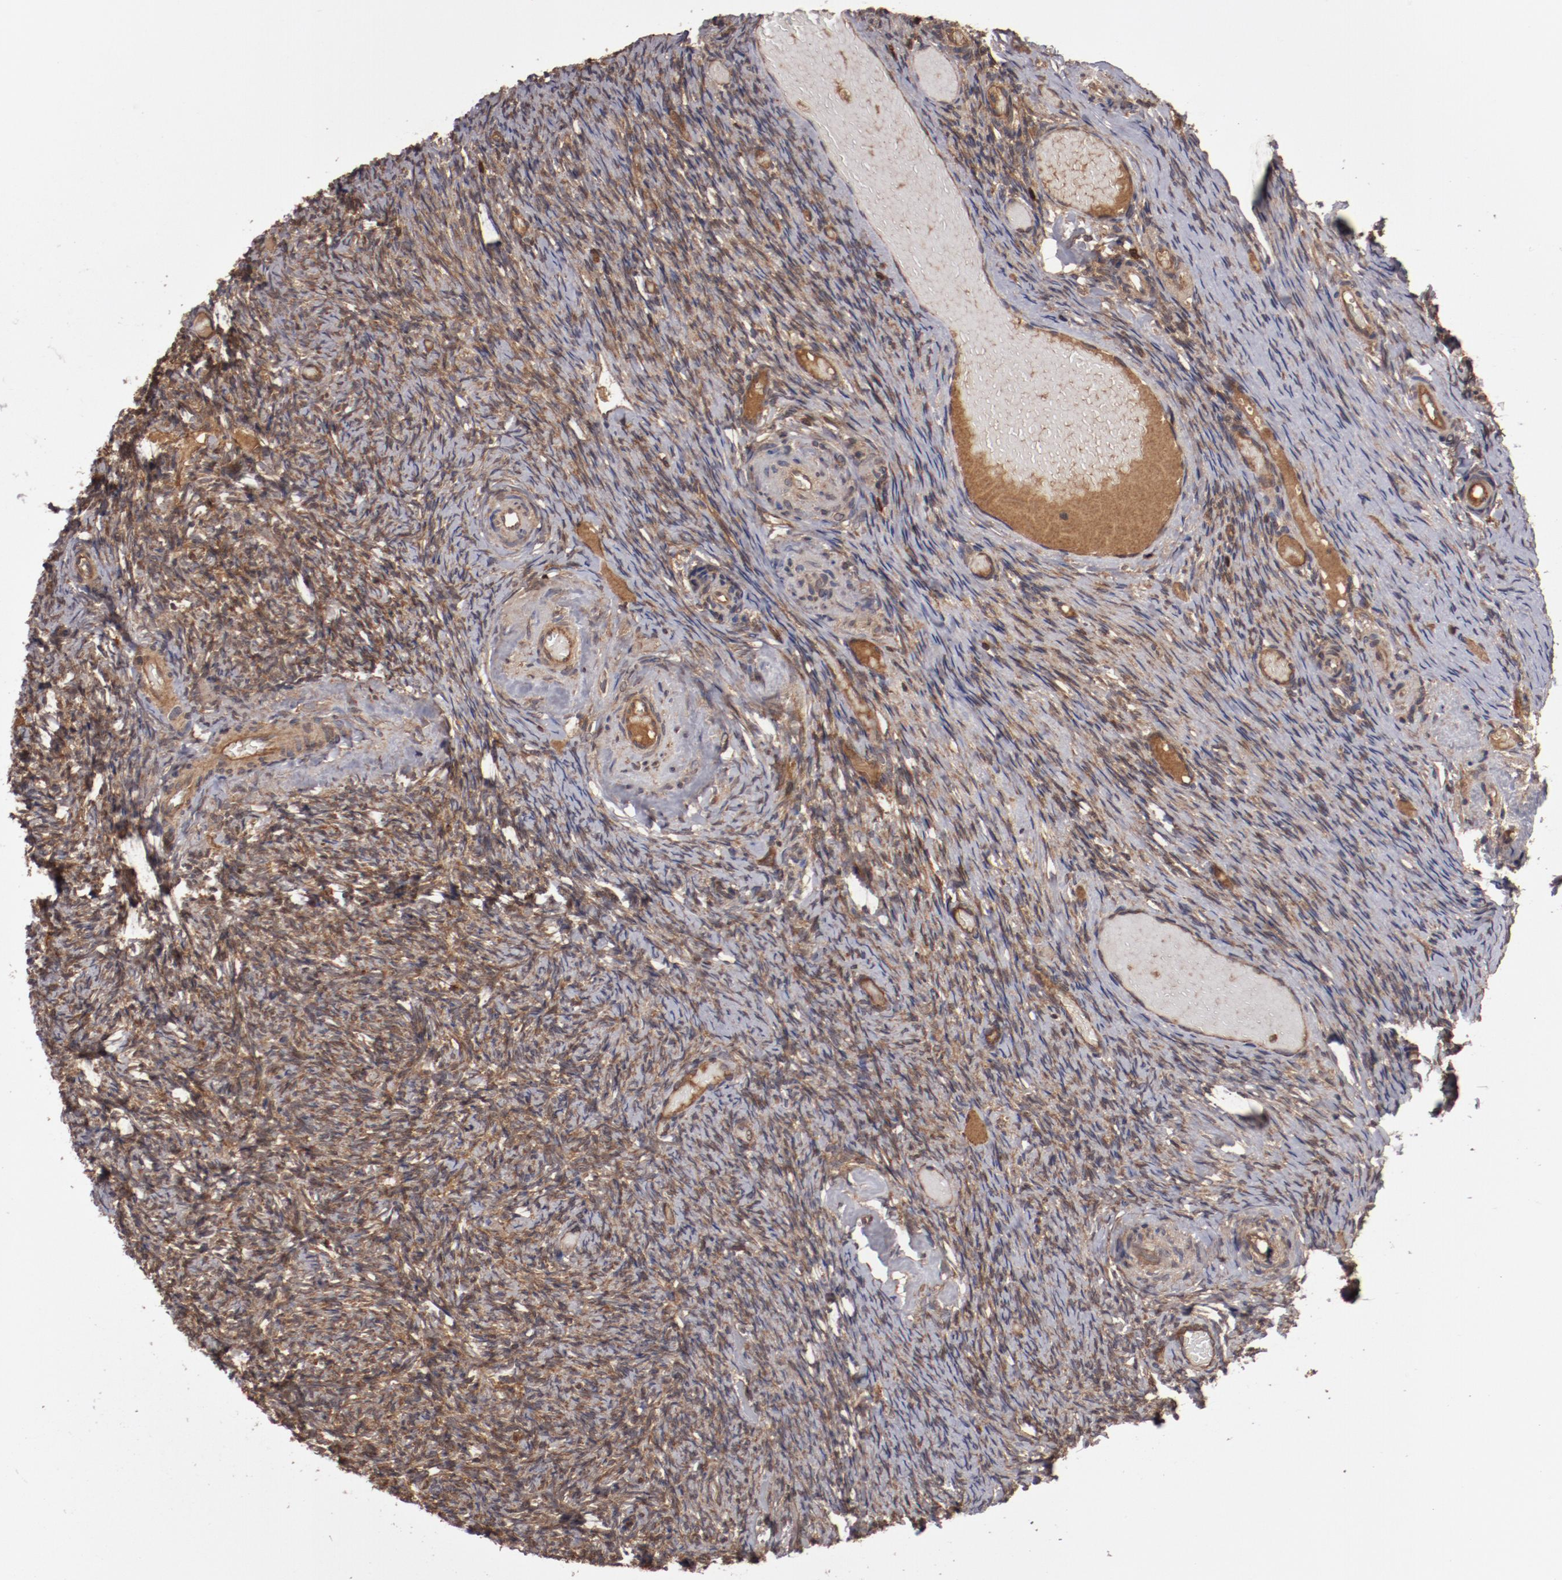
{"staining": {"intensity": "weak", "quantity": ">75%", "location": "cytoplasmic/membranous"}, "tissue": "ovary", "cell_type": "Follicle cells", "image_type": "normal", "snomed": [{"axis": "morphology", "description": "Normal tissue, NOS"}, {"axis": "topography", "description": "Ovary"}], "caption": "A high-resolution image shows immunohistochemistry (IHC) staining of benign ovary, which demonstrates weak cytoplasmic/membranous expression in about >75% of follicle cells.", "gene": "RPS6KA6", "patient": {"sex": "female", "age": 60}}